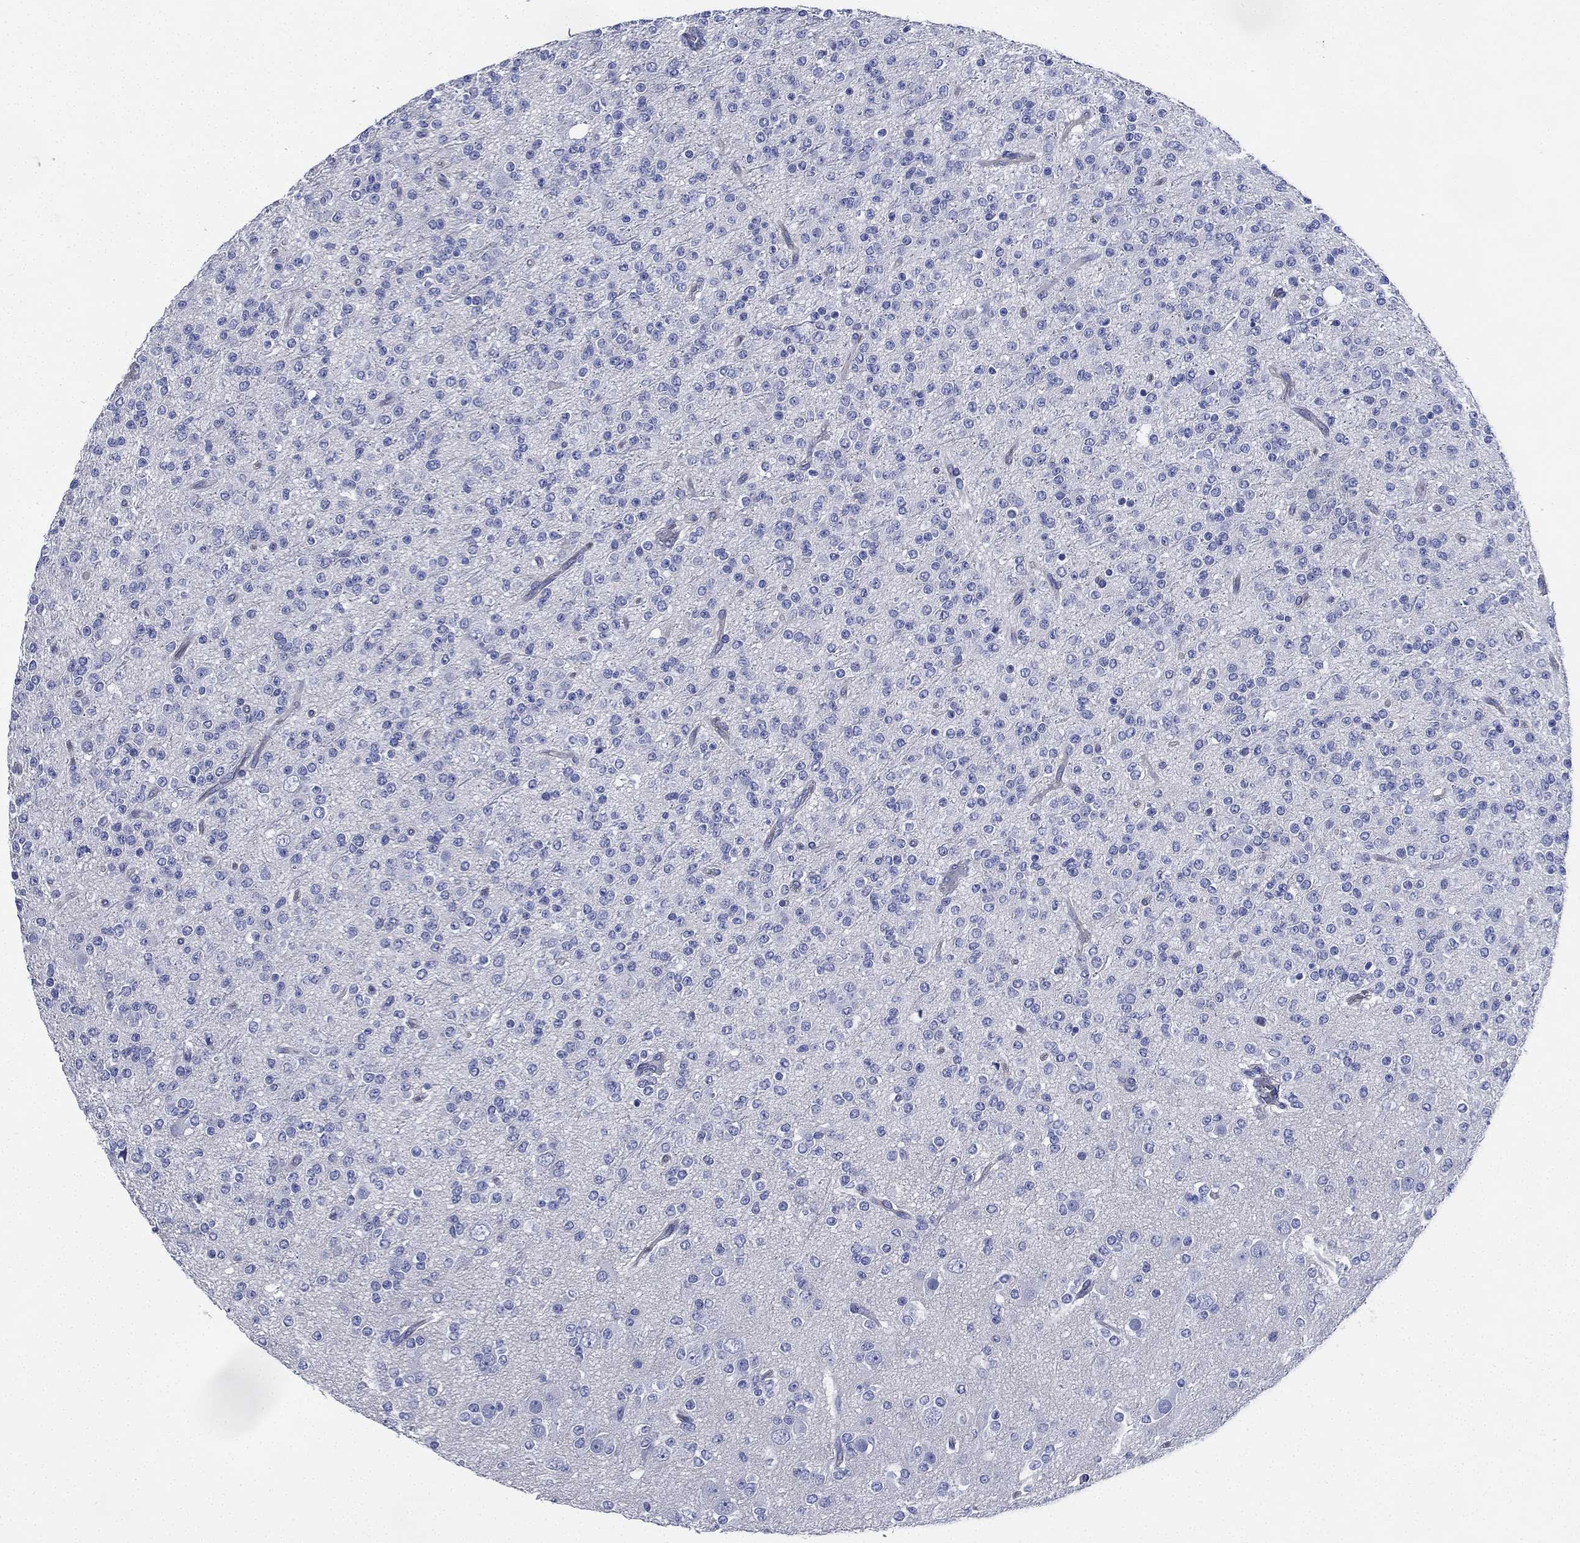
{"staining": {"intensity": "negative", "quantity": "none", "location": "none"}, "tissue": "glioma", "cell_type": "Tumor cells", "image_type": "cancer", "snomed": [{"axis": "morphology", "description": "Glioma, malignant, Low grade"}, {"axis": "topography", "description": "Brain"}], "caption": "A high-resolution image shows IHC staining of glioma, which demonstrates no significant positivity in tumor cells.", "gene": "CCDC70", "patient": {"sex": "male", "age": 27}}